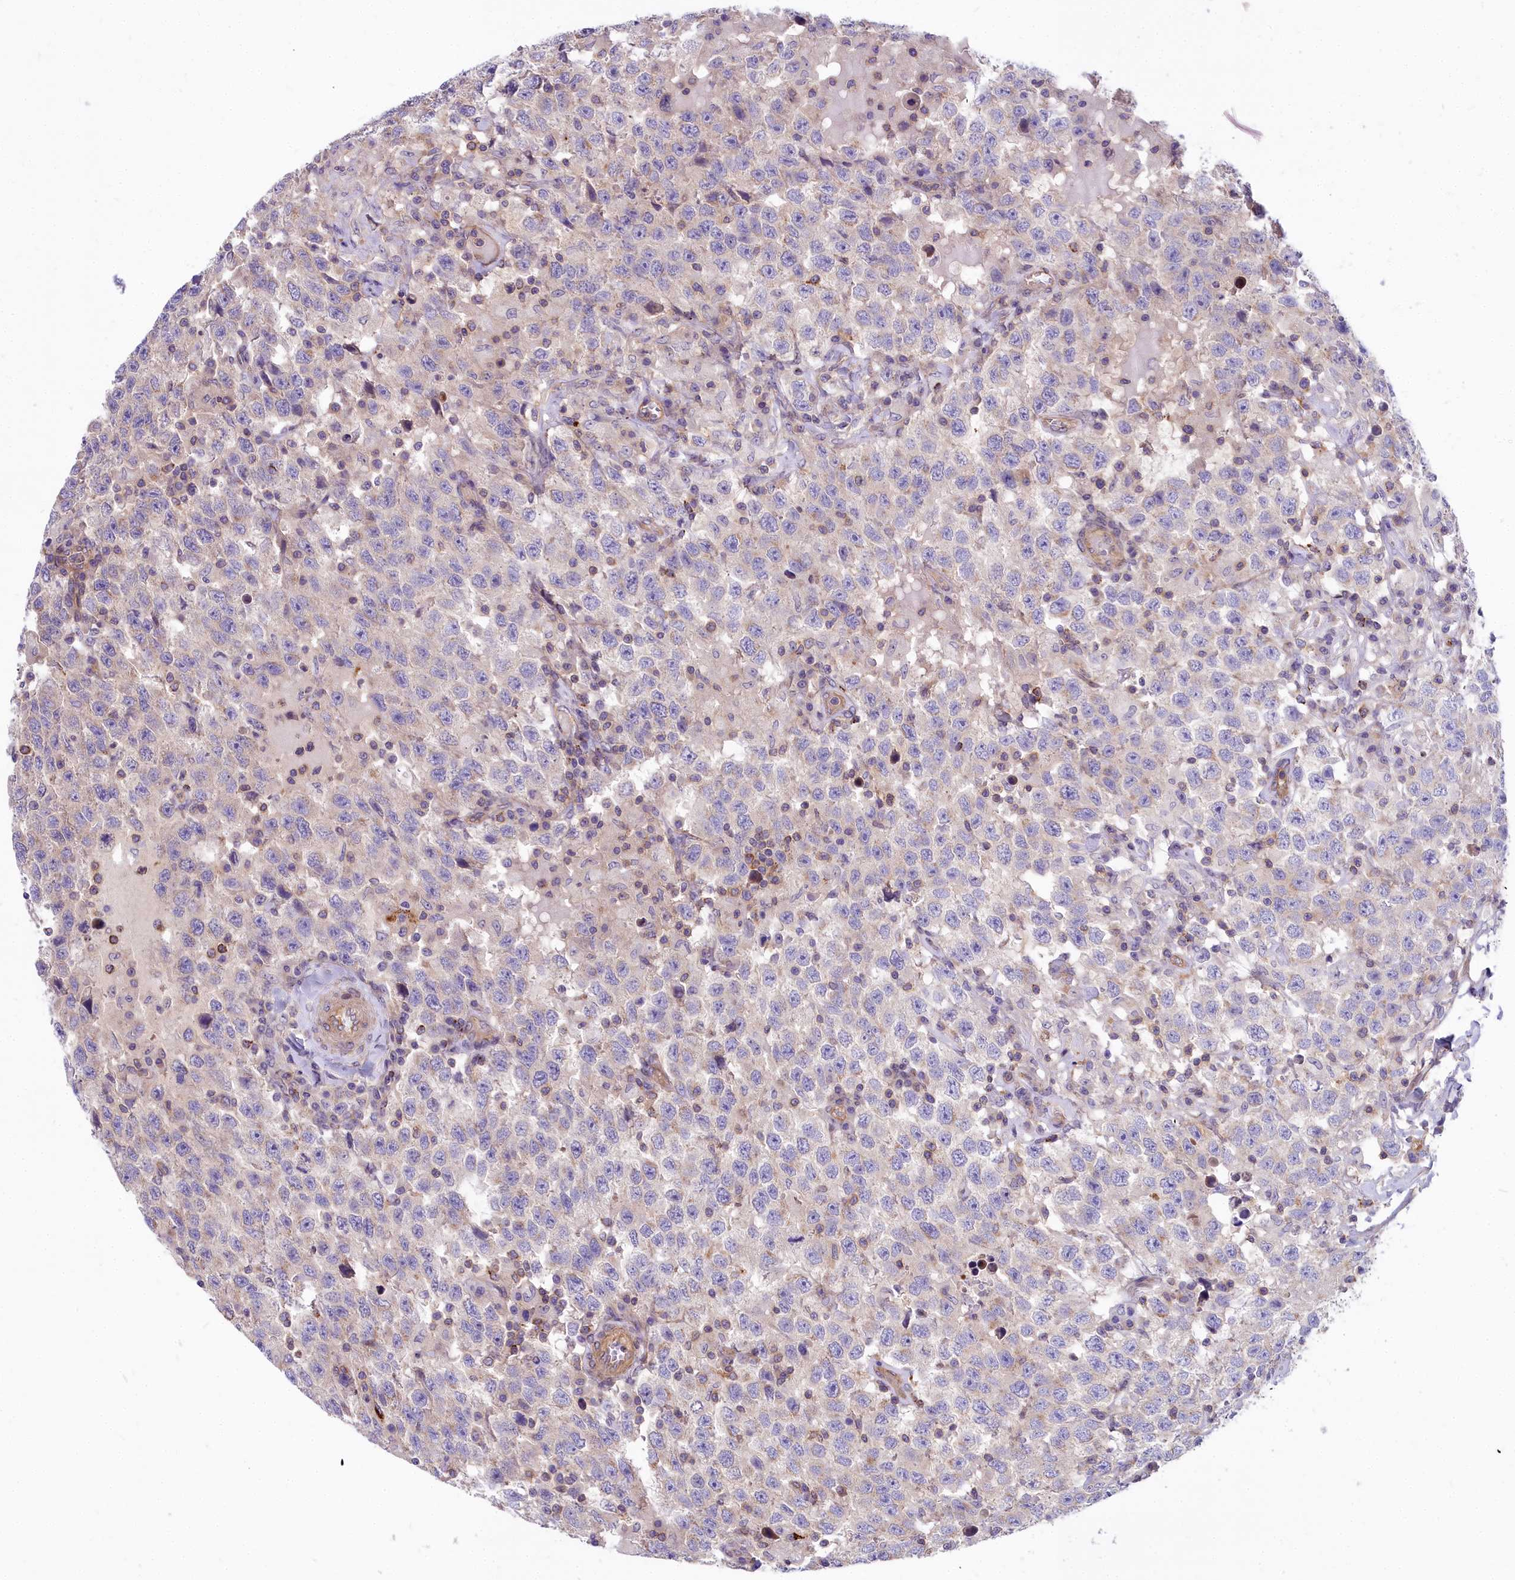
{"staining": {"intensity": "negative", "quantity": "none", "location": "none"}, "tissue": "testis cancer", "cell_type": "Tumor cells", "image_type": "cancer", "snomed": [{"axis": "morphology", "description": "Seminoma, NOS"}, {"axis": "topography", "description": "Testis"}], "caption": "High magnification brightfield microscopy of testis cancer stained with DAB (3,3'-diaminobenzidine) (brown) and counterstained with hematoxylin (blue): tumor cells show no significant positivity.", "gene": "HLA-DOA", "patient": {"sex": "male", "age": 41}}